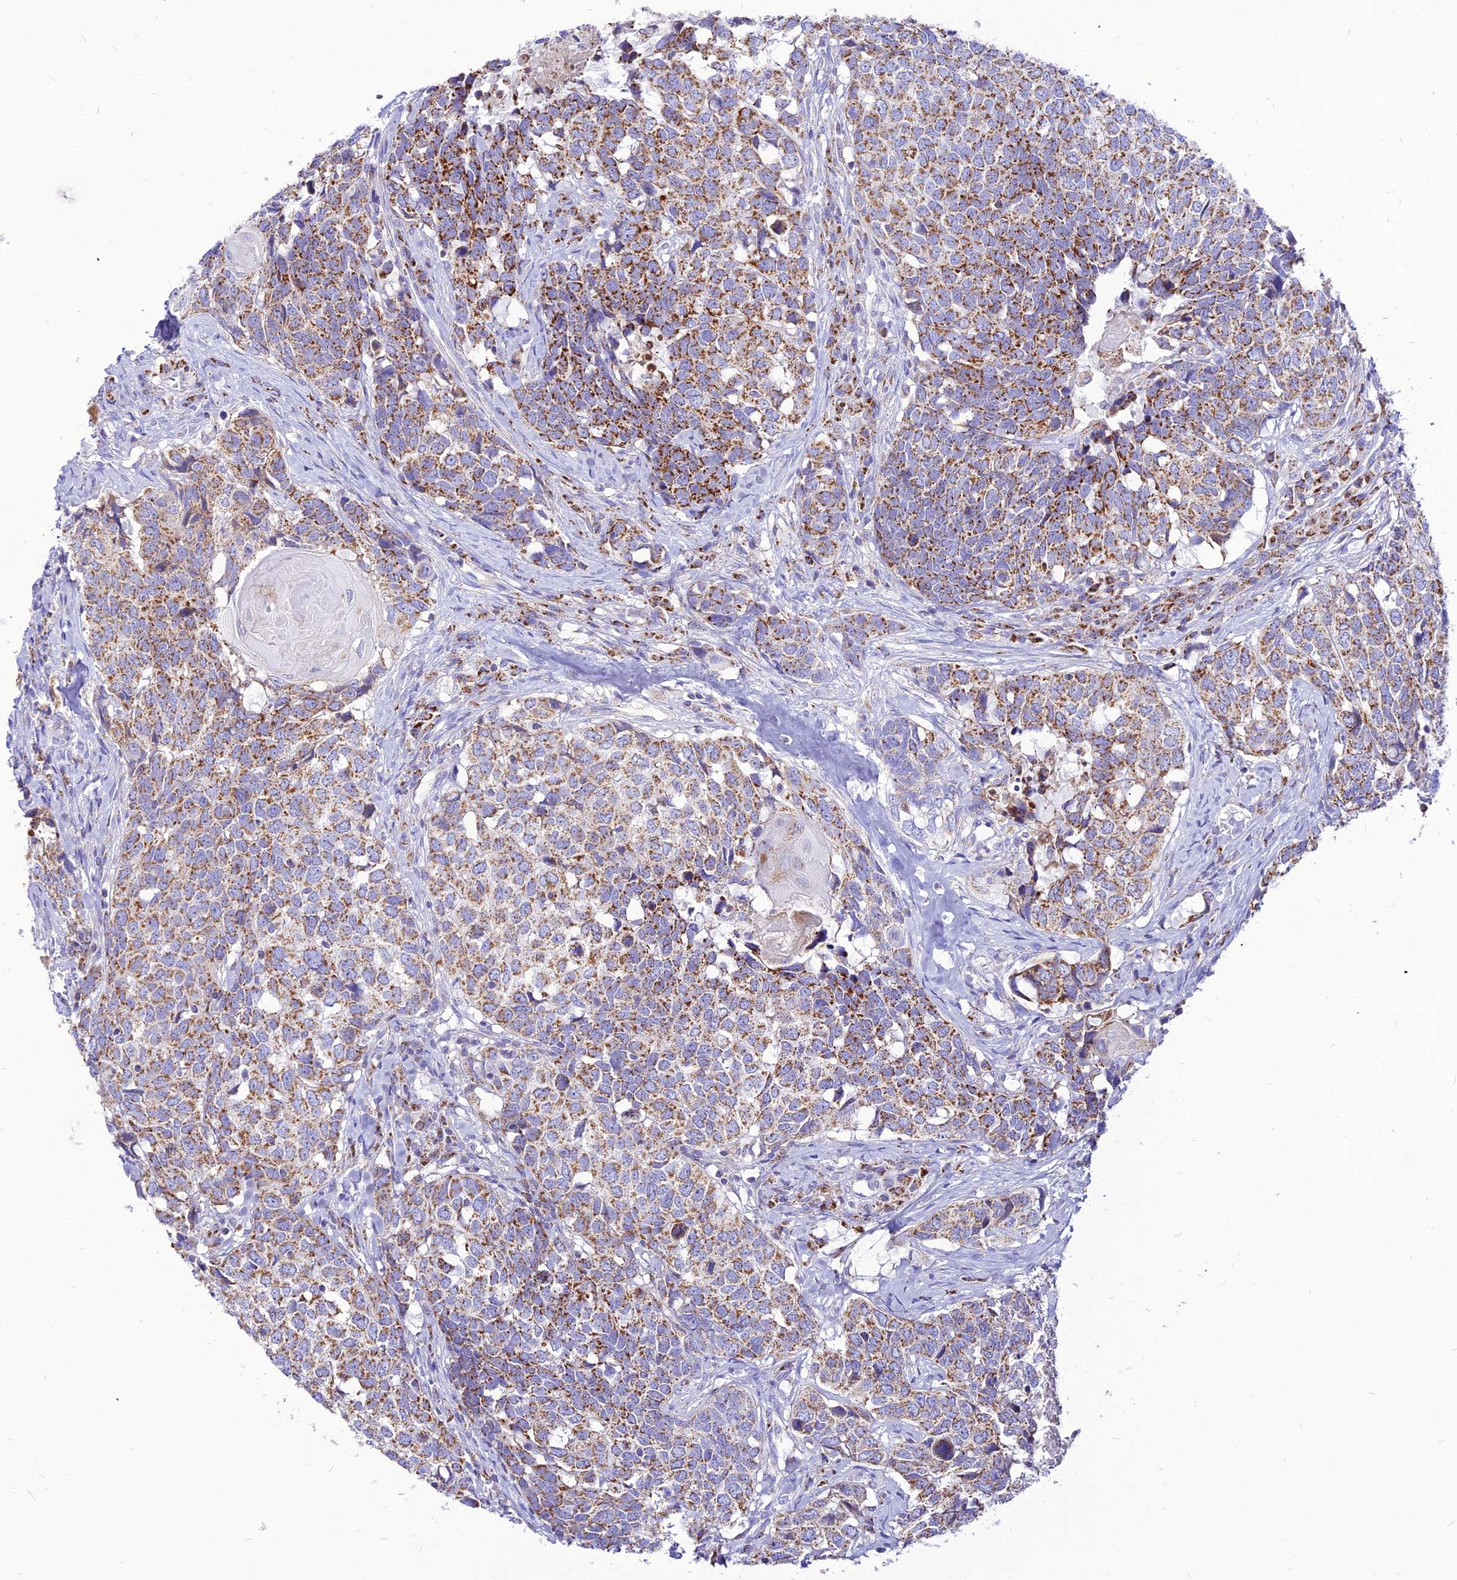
{"staining": {"intensity": "moderate", "quantity": ">75%", "location": "cytoplasmic/membranous"}, "tissue": "head and neck cancer", "cell_type": "Tumor cells", "image_type": "cancer", "snomed": [{"axis": "morphology", "description": "Squamous cell carcinoma, NOS"}, {"axis": "topography", "description": "Head-Neck"}], "caption": "Human head and neck squamous cell carcinoma stained with a protein marker reveals moderate staining in tumor cells.", "gene": "ECI1", "patient": {"sex": "male", "age": 66}}